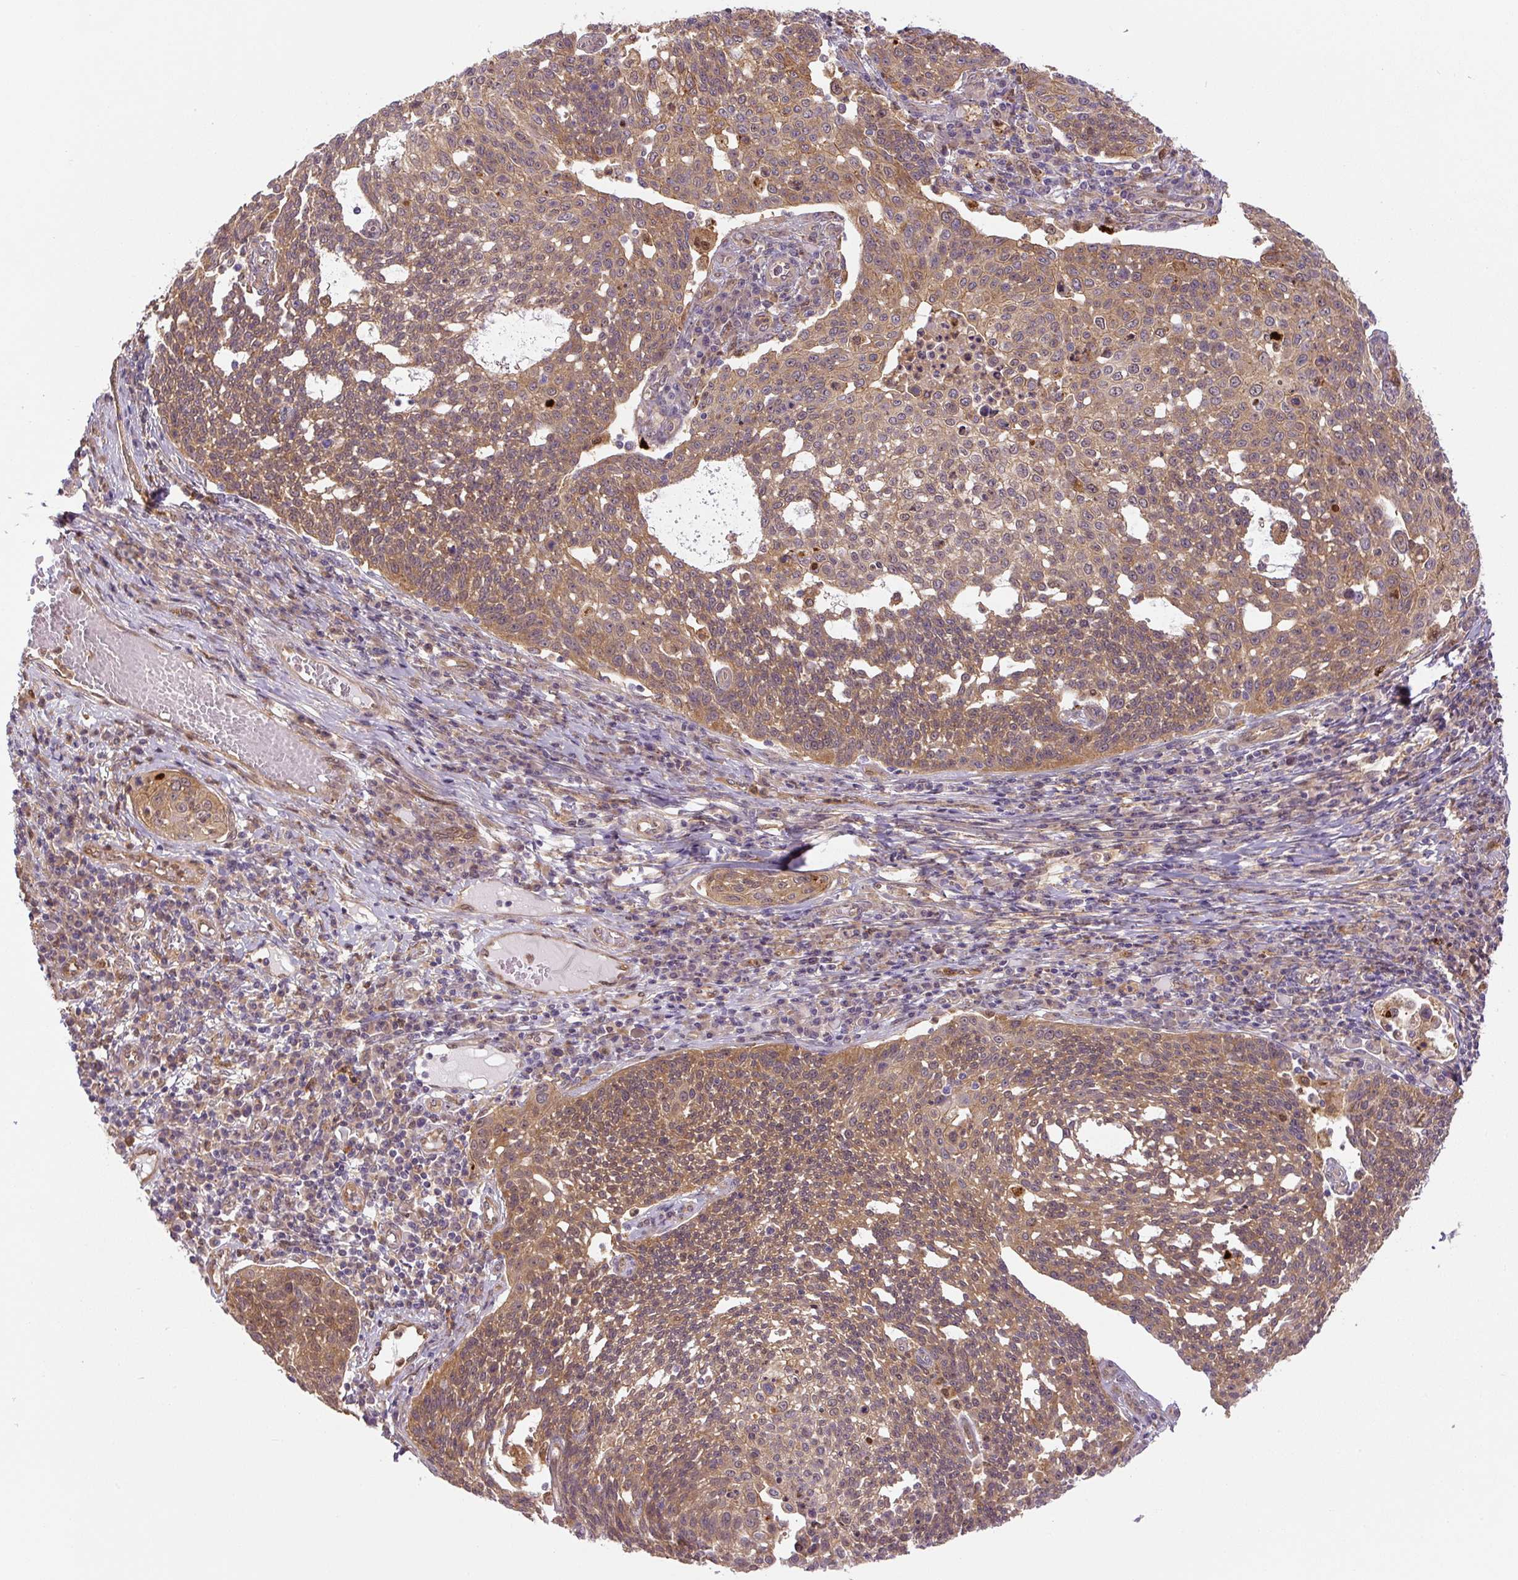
{"staining": {"intensity": "moderate", "quantity": ">75%", "location": "cytoplasmic/membranous"}, "tissue": "cervical cancer", "cell_type": "Tumor cells", "image_type": "cancer", "snomed": [{"axis": "morphology", "description": "Squamous cell carcinoma, NOS"}, {"axis": "topography", "description": "Cervix"}], "caption": "Brown immunohistochemical staining in cervical cancer (squamous cell carcinoma) shows moderate cytoplasmic/membranous positivity in about >75% of tumor cells. The protein is shown in brown color, while the nuclei are stained blue.", "gene": "ZSWIM7", "patient": {"sex": "female", "age": 34}}